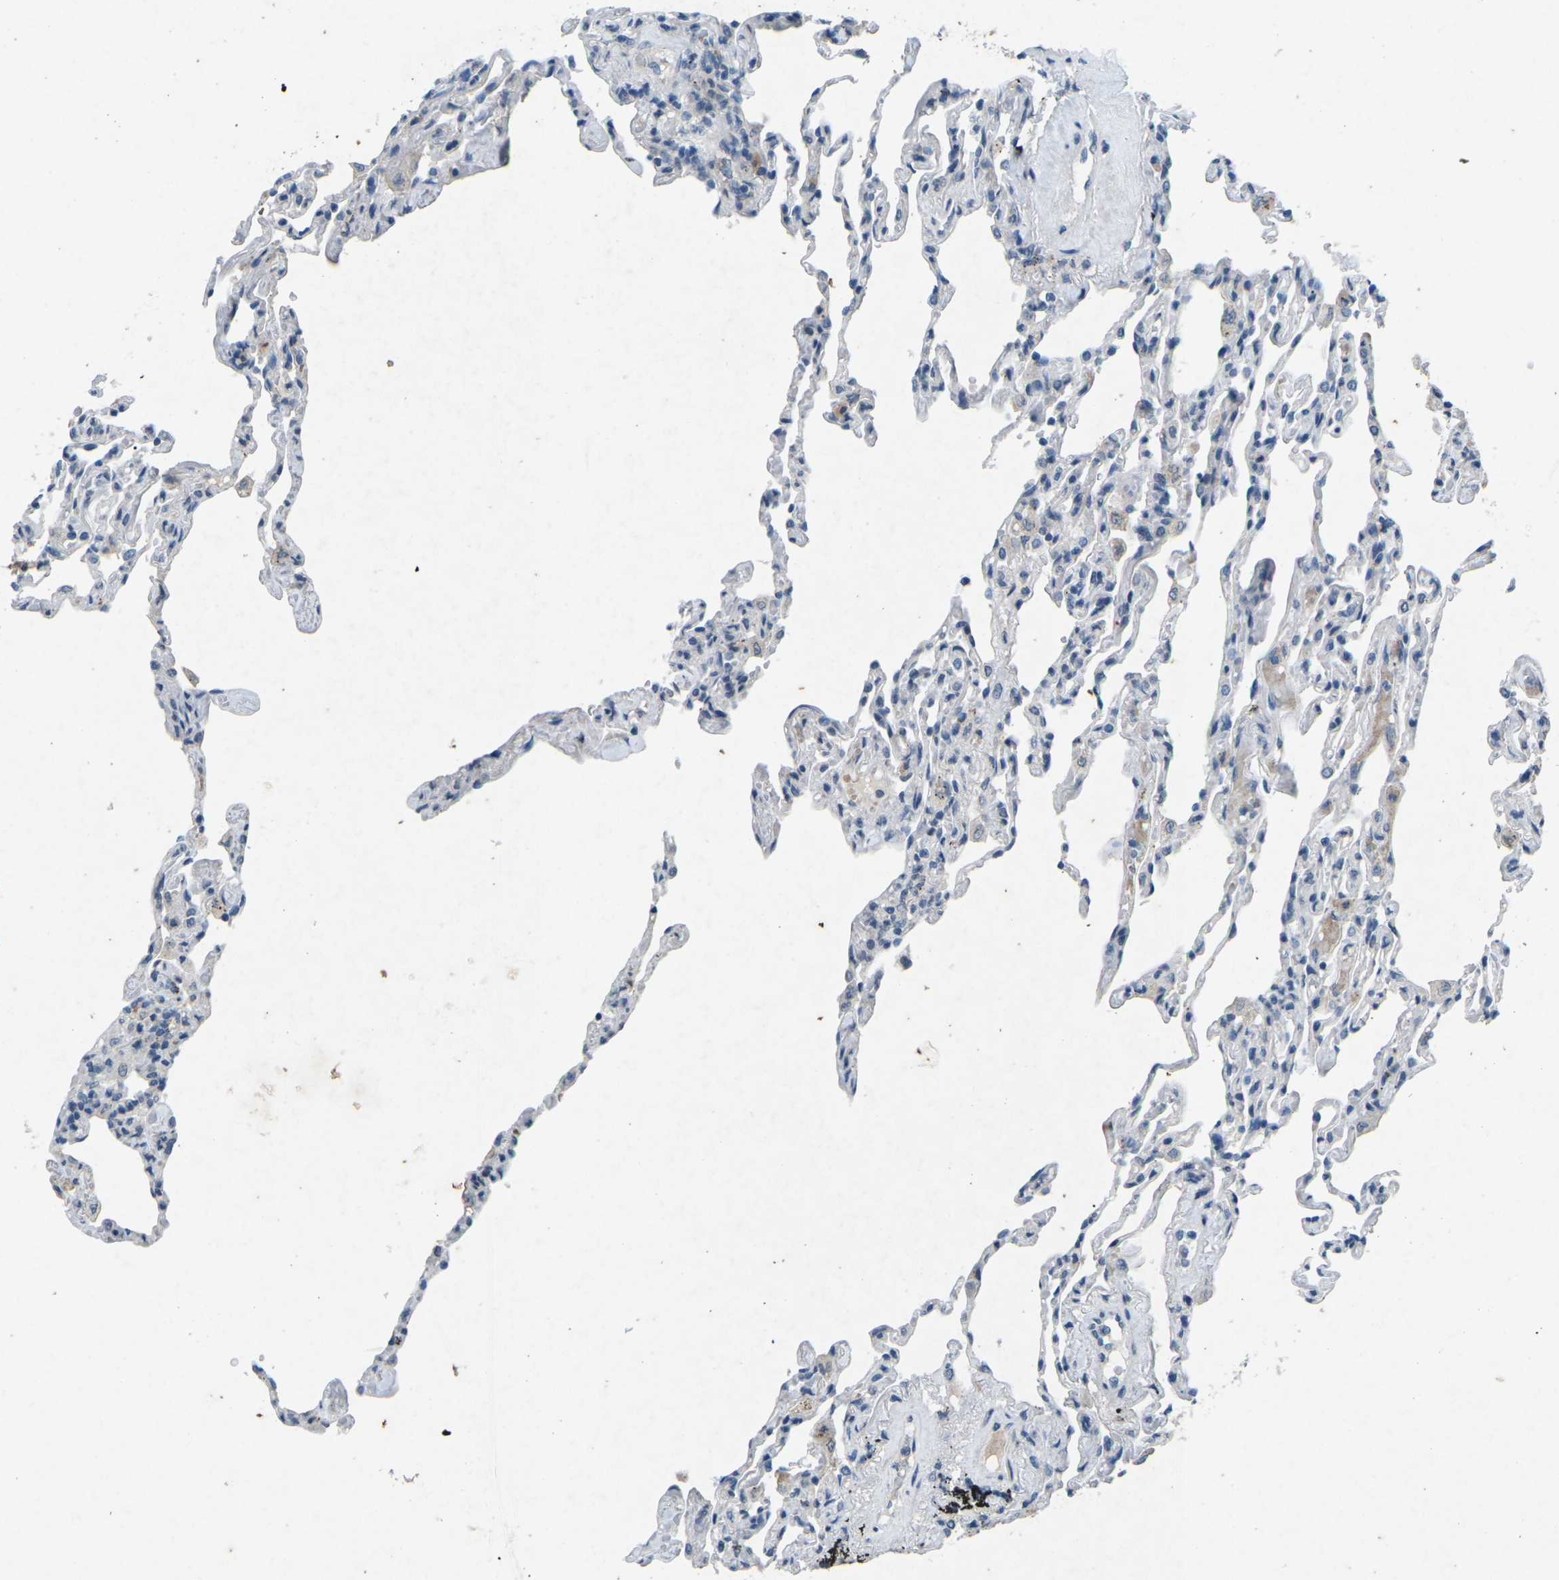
{"staining": {"intensity": "negative", "quantity": "none", "location": "none"}, "tissue": "lung", "cell_type": "Alveolar cells", "image_type": "normal", "snomed": [{"axis": "morphology", "description": "Normal tissue, NOS"}, {"axis": "topography", "description": "Lung"}], "caption": "Alveolar cells show no significant staining in normal lung. The staining is performed using DAB (3,3'-diaminobenzidine) brown chromogen with nuclei counter-stained in using hematoxylin.", "gene": "A1BG", "patient": {"sex": "male", "age": 59}}